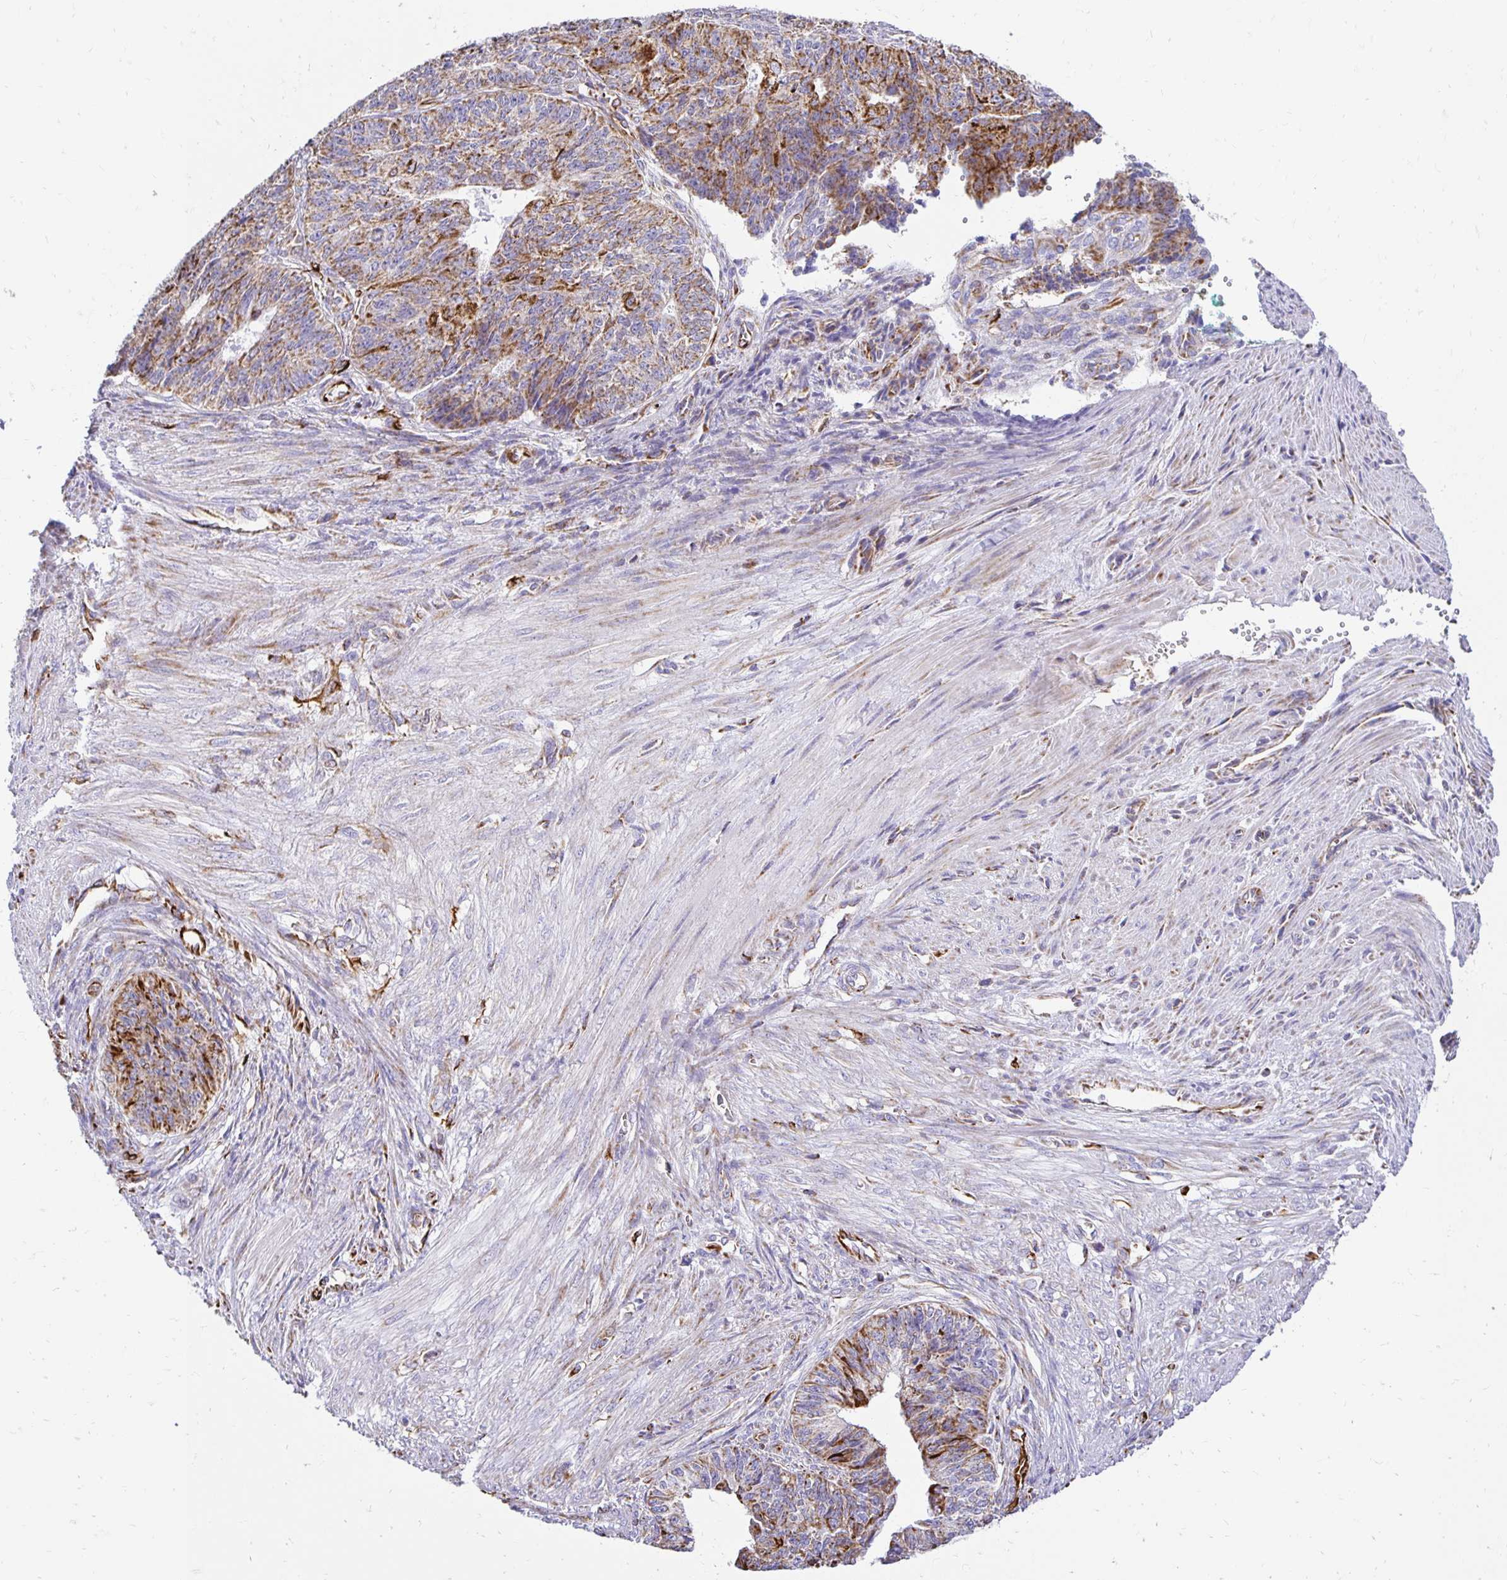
{"staining": {"intensity": "moderate", "quantity": "25%-75%", "location": "cytoplasmic/membranous"}, "tissue": "endometrial cancer", "cell_type": "Tumor cells", "image_type": "cancer", "snomed": [{"axis": "morphology", "description": "Adenocarcinoma, NOS"}, {"axis": "topography", "description": "Endometrium"}], "caption": "The histopathology image demonstrates staining of endometrial adenocarcinoma, revealing moderate cytoplasmic/membranous protein expression (brown color) within tumor cells.", "gene": "PLAAT2", "patient": {"sex": "female", "age": 32}}